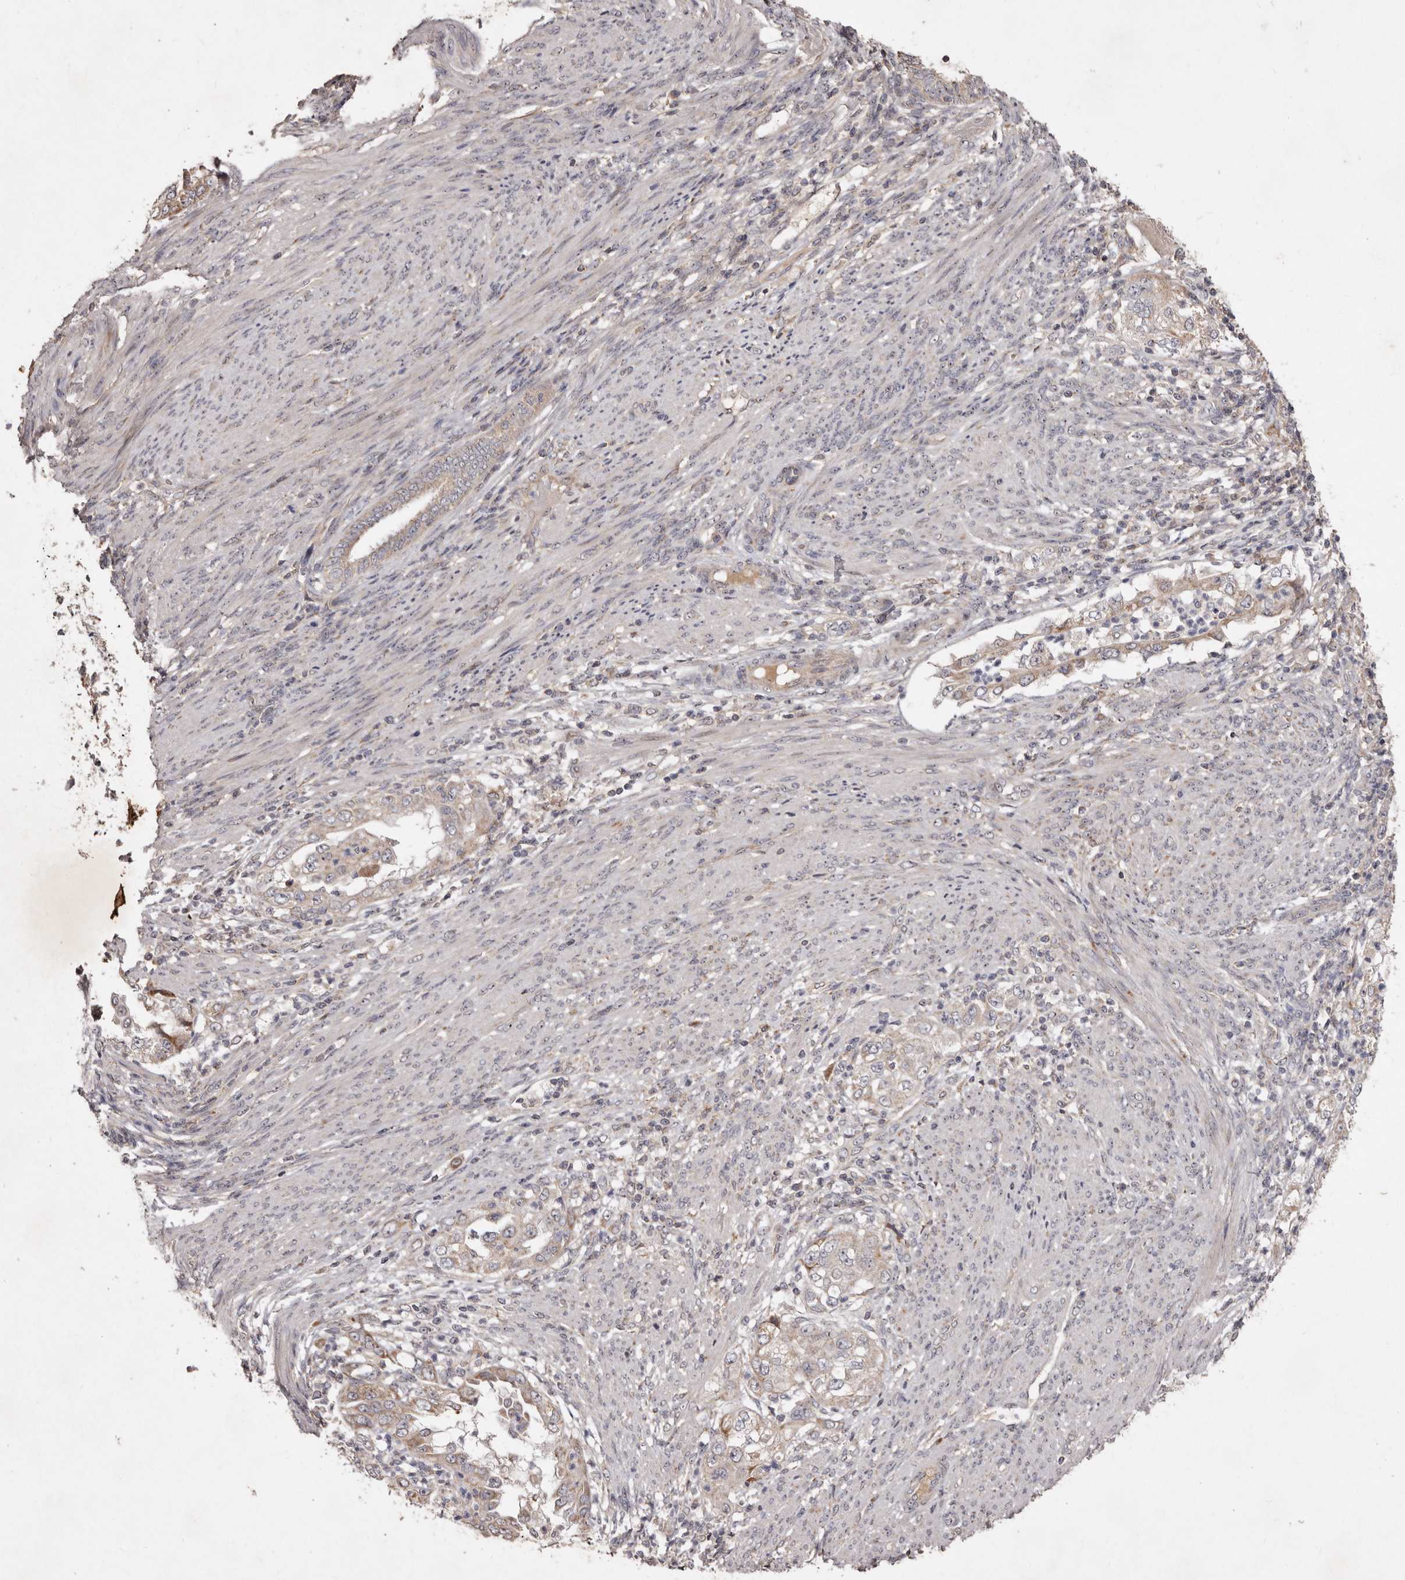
{"staining": {"intensity": "moderate", "quantity": "25%-75%", "location": "cytoplasmic/membranous"}, "tissue": "endometrial cancer", "cell_type": "Tumor cells", "image_type": "cancer", "snomed": [{"axis": "morphology", "description": "Adenocarcinoma, NOS"}, {"axis": "topography", "description": "Endometrium"}], "caption": "Approximately 25%-75% of tumor cells in human endometrial cancer (adenocarcinoma) show moderate cytoplasmic/membranous protein positivity as visualized by brown immunohistochemical staining.", "gene": "FLAD1", "patient": {"sex": "female", "age": 85}}